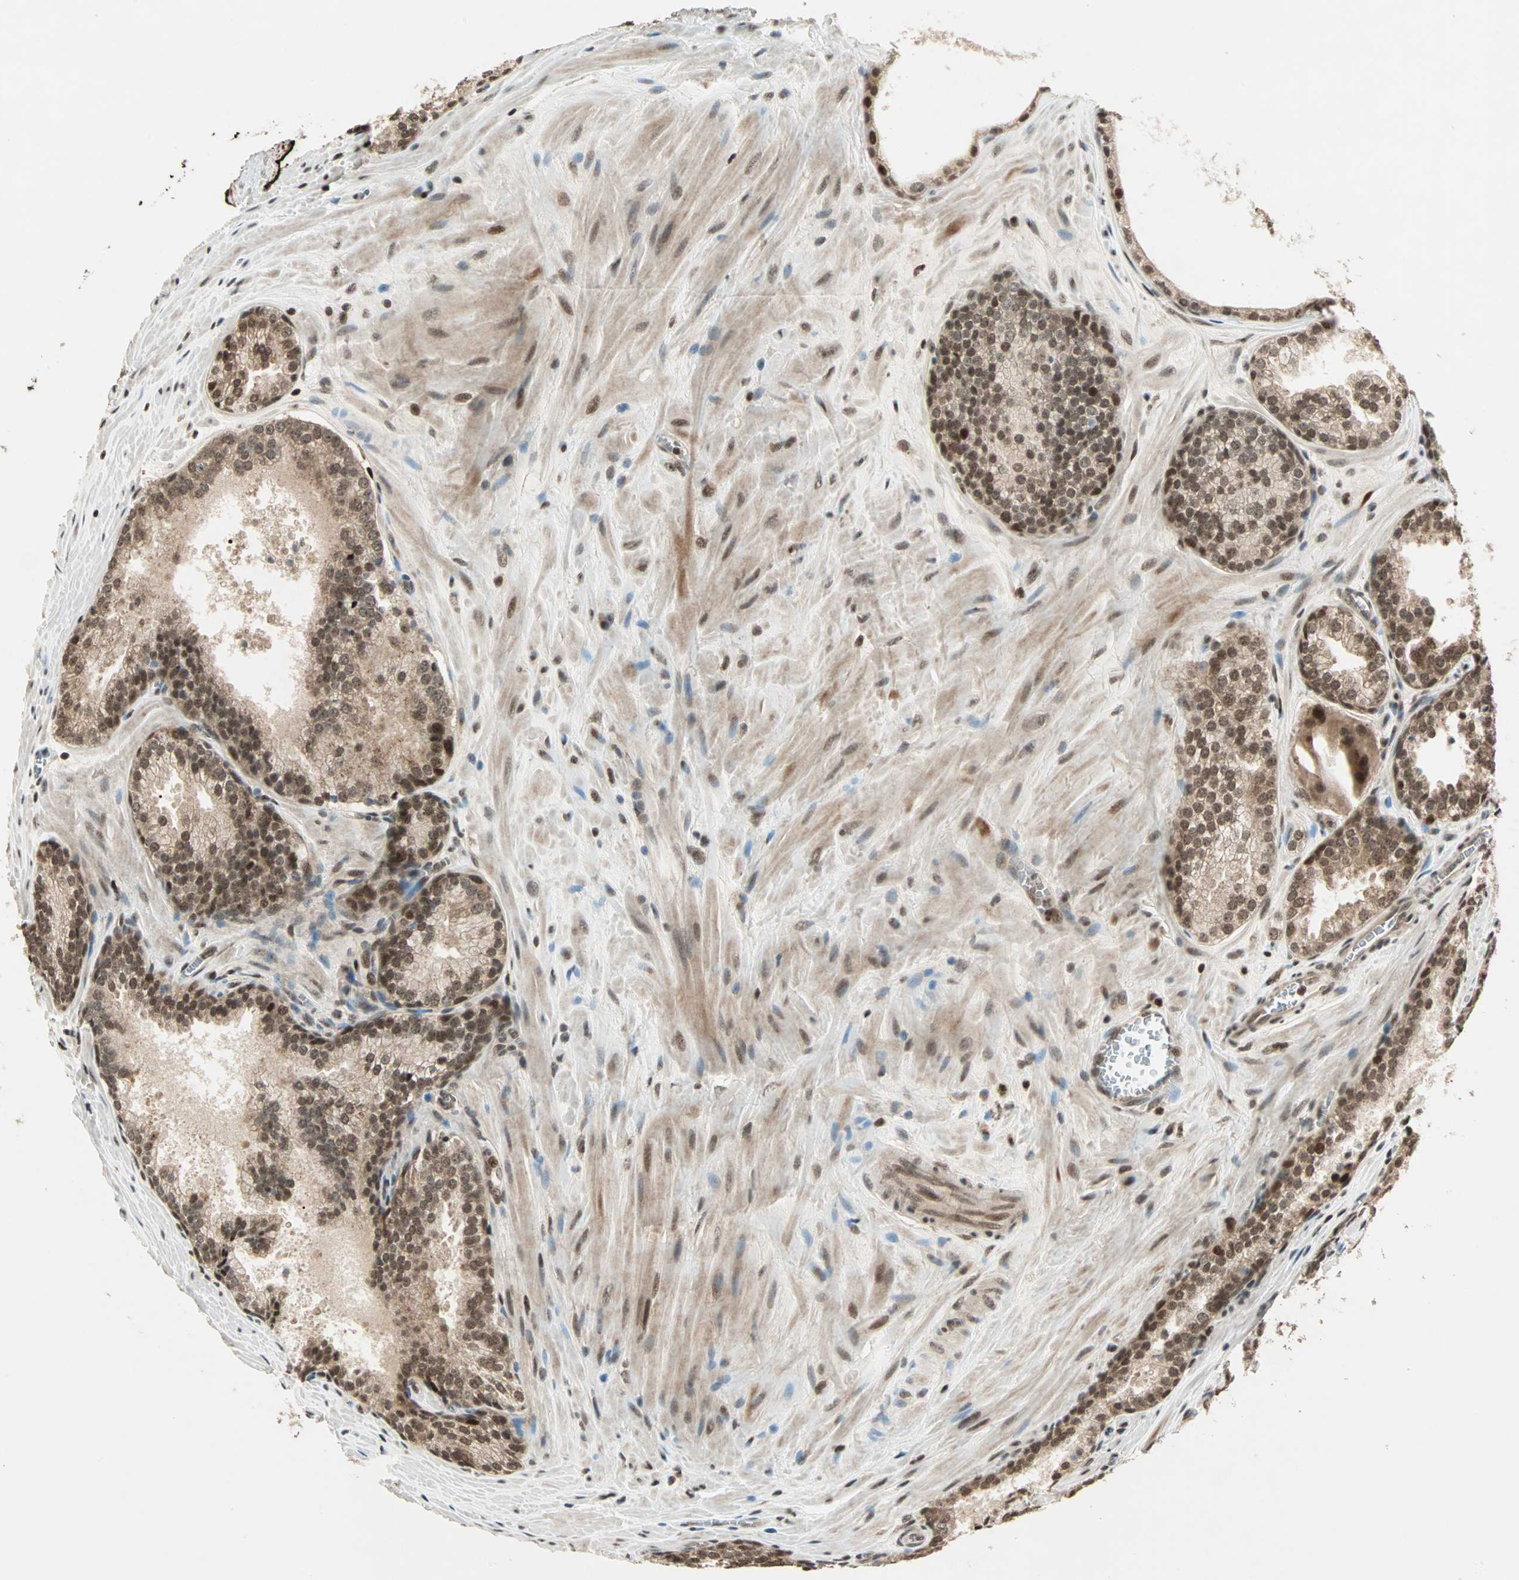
{"staining": {"intensity": "strong", "quantity": ">75%", "location": "cytoplasmic/membranous,nuclear"}, "tissue": "prostate cancer", "cell_type": "Tumor cells", "image_type": "cancer", "snomed": [{"axis": "morphology", "description": "Adenocarcinoma, Low grade"}, {"axis": "topography", "description": "Prostate"}], "caption": "Protein staining by IHC shows strong cytoplasmic/membranous and nuclear positivity in about >75% of tumor cells in prostate adenocarcinoma (low-grade). The staining is performed using DAB (3,3'-diaminobenzidine) brown chromogen to label protein expression. The nuclei are counter-stained blue using hematoxylin.", "gene": "ZNF44", "patient": {"sex": "male", "age": 60}}